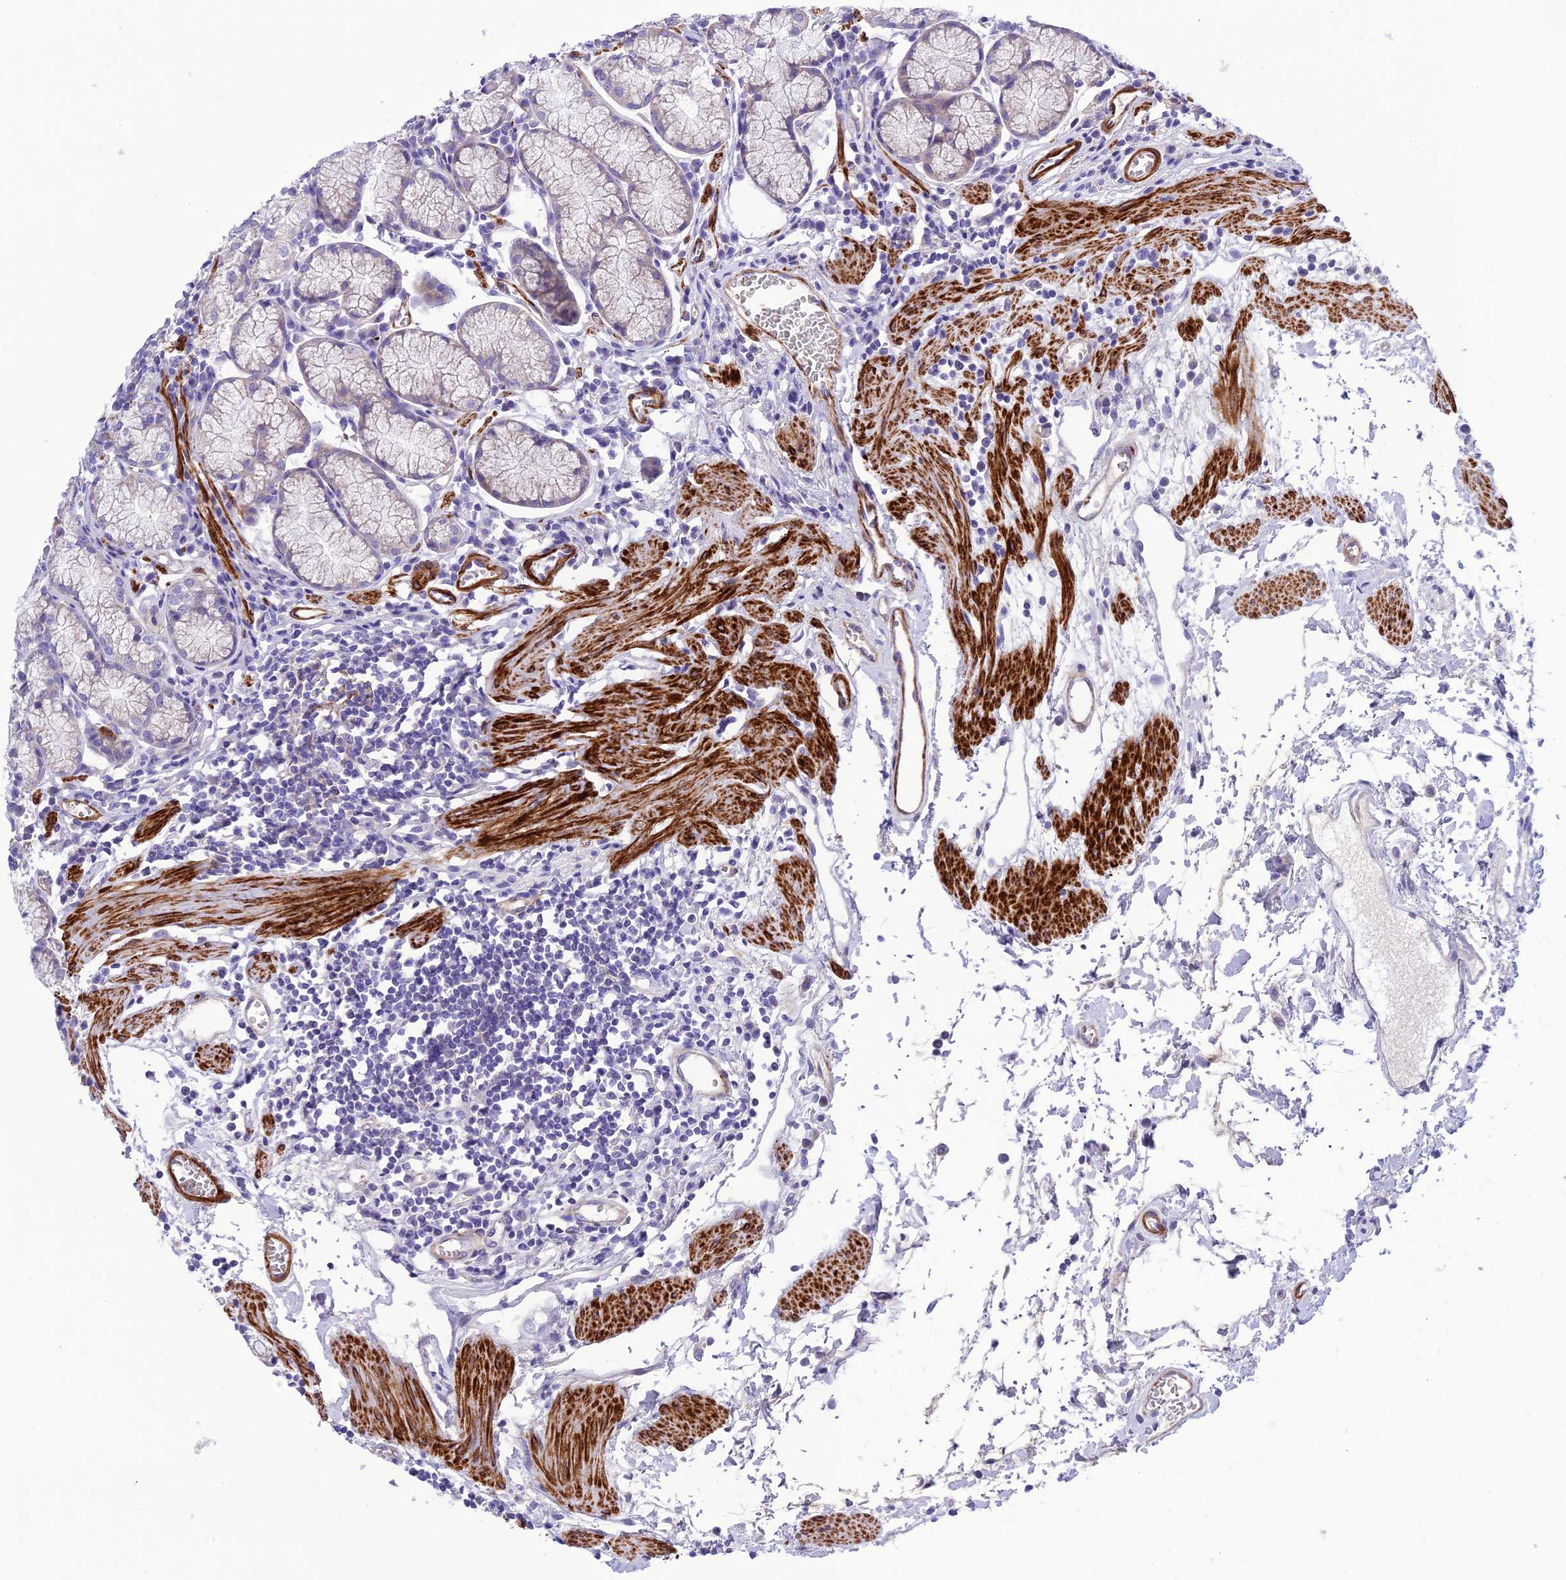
{"staining": {"intensity": "weak", "quantity": "<25%", "location": "cytoplasmic/membranous"}, "tissue": "stomach", "cell_type": "Glandular cells", "image_type": "normal", "snomed": [{"axis": "morphology", "description": "Normal tissue, NOS"}, {"axis": "topography", "description": "Stomach"}], "caption": "High magnification brightfield microscopy of normal stomach stained with DAB (brown) and counterstained with hematoxylin (blue): glandular cells show no significant positivity. Brightfield microscopy of immunohistochemistry (IHC) stained with DAB (3,3'-diaminobenzidine) (brown) and hematoxylin (blue), captured at high magnification.", "gene": "FRA10AC1", "patient": {"sex": "male", "age": 55}}